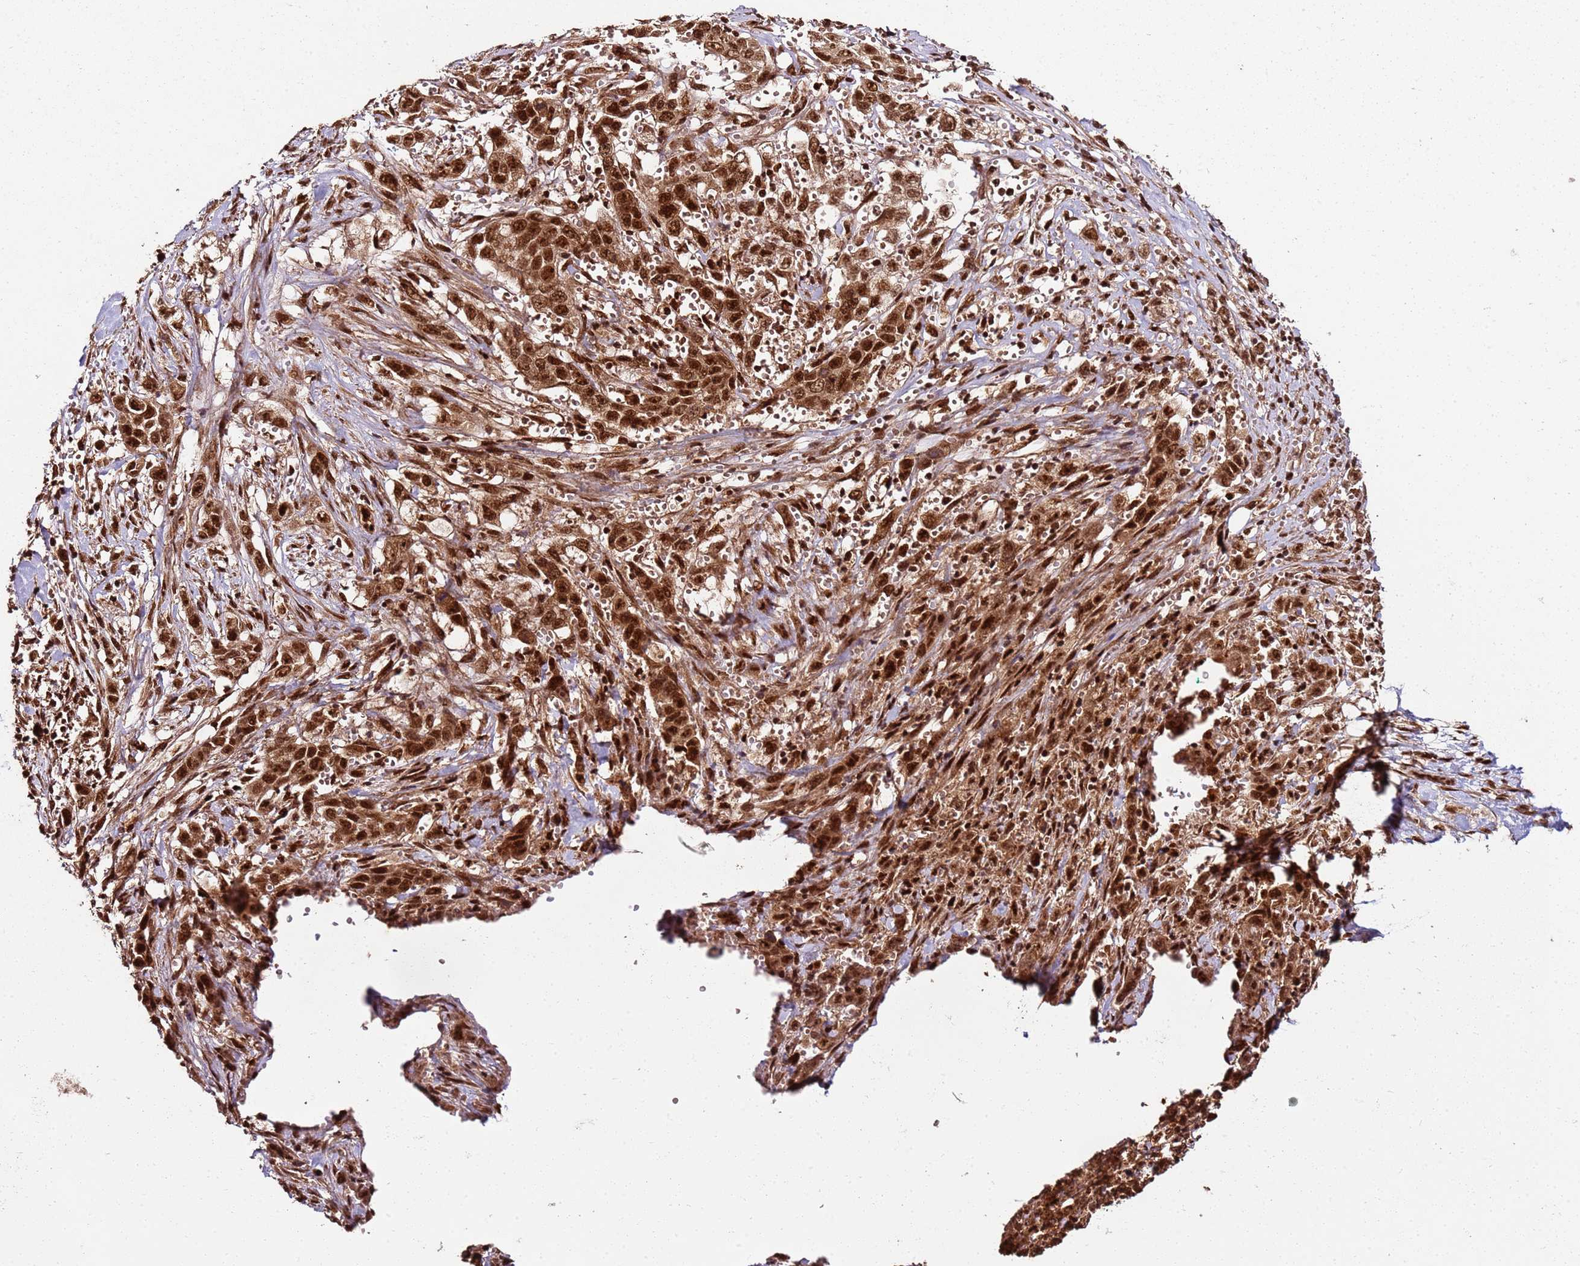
{"staining": {"intensity": "strong", "quantity": ">75%", "location": "nuclear"}, "tissue": "stomach cancer", "cell_type": "Tumor cells", "image_type": "cancer", "snomed": [{"axis": "morphology", "description": "Adenocarcinoma, NOS"}, {"axis": "topography", "description": "Stomach, upper"}], "caption": "About >75% of tumor cells in stomach cancer demonstrate strong nuclear protein staining as visualized by brown immunohistochemical staining.", "gene": "XRN2", "patient": {"sex": "male", "age": 62}}